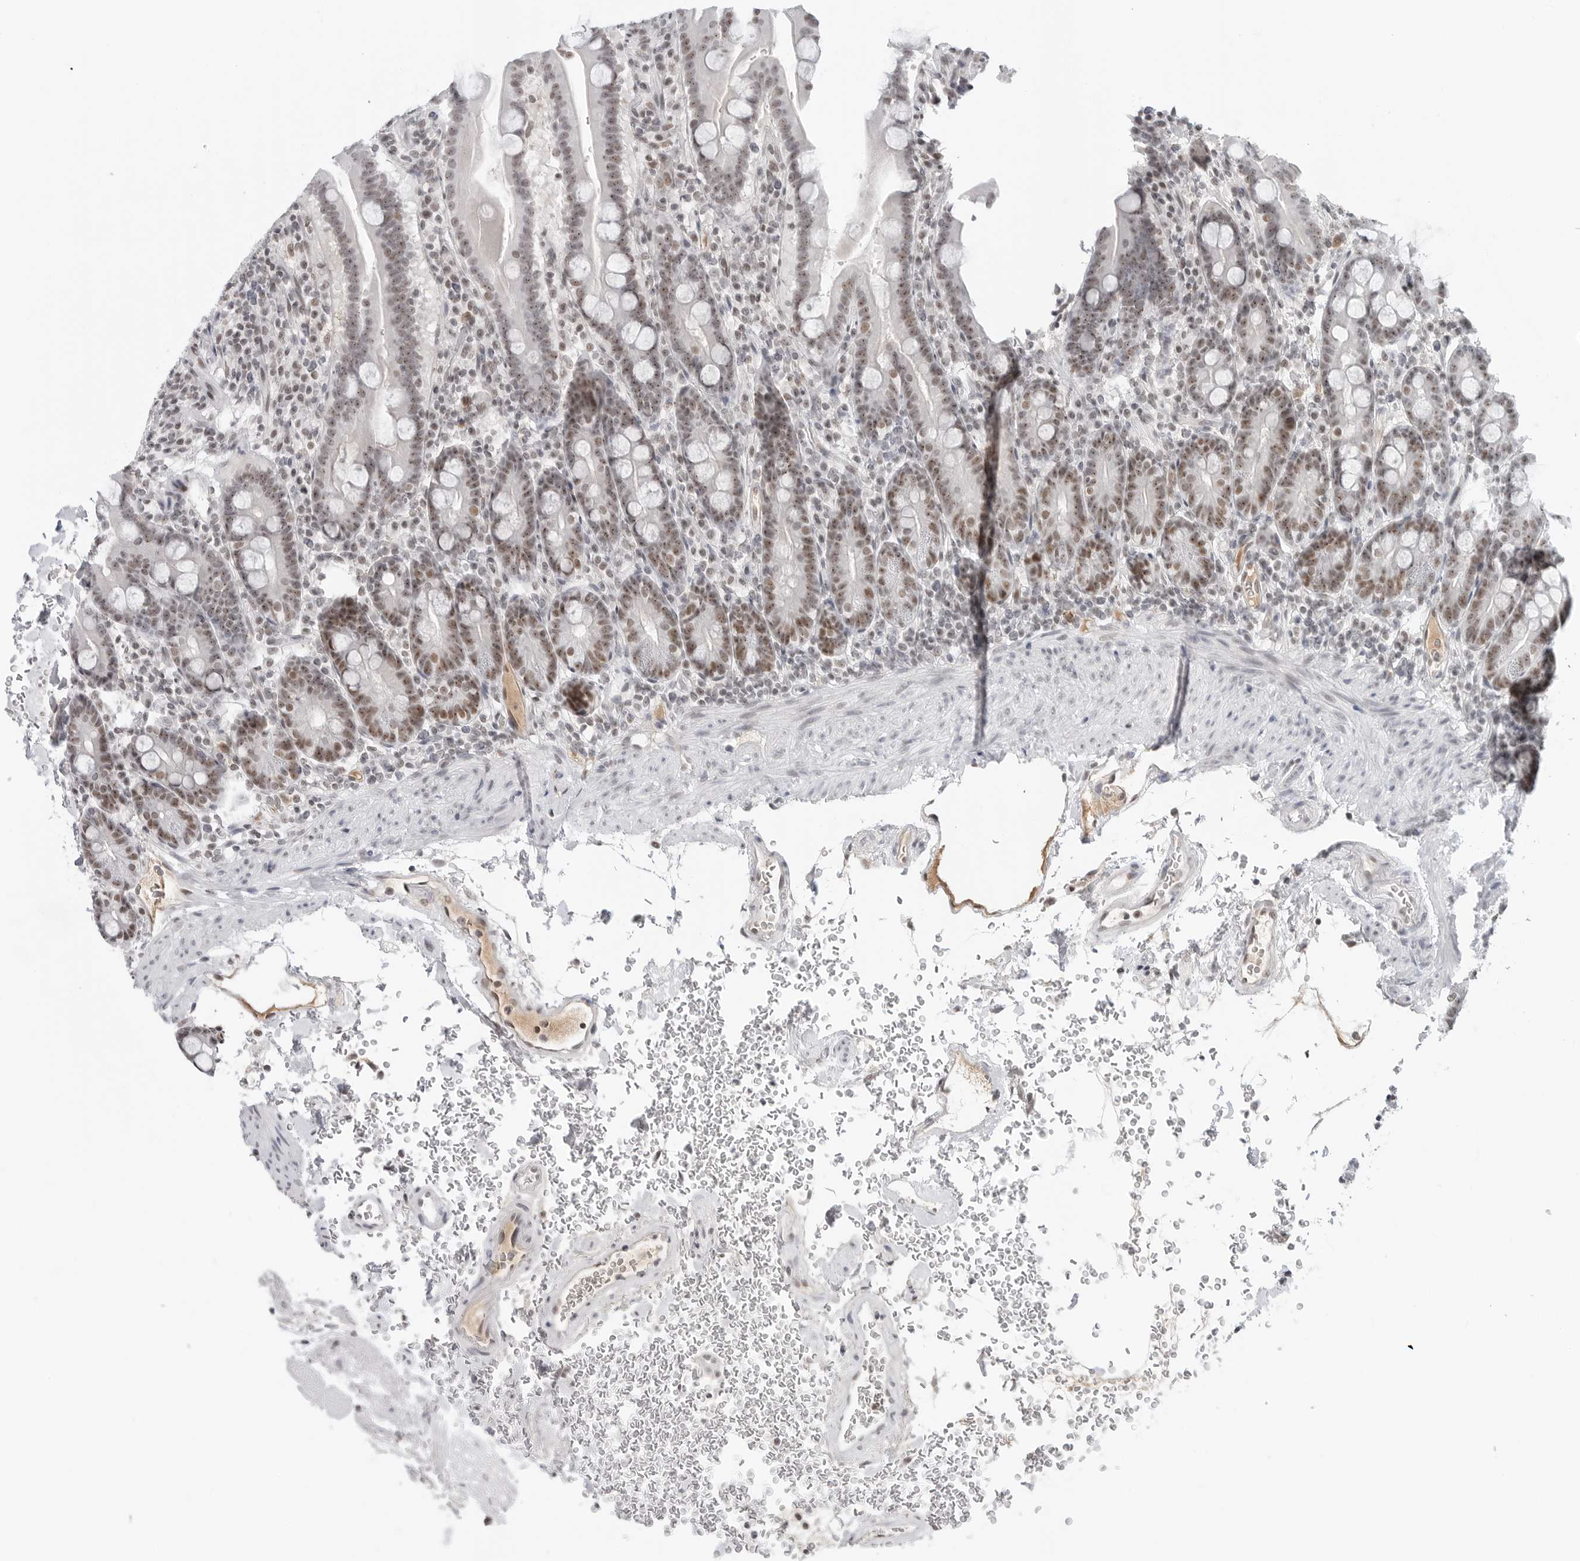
{"staining": {"intensity": "moderate", "quantity": "25%-75%", "location": "nuclear"}, "tissue": "duodenum", "cell_type": "Glandular cells", "image_type": "normal", "snomed": [{"axis": "morphology", "description": "Normal tissue, NOS"}, {"axis": "topography", "description": "Duodenum"}], "caption": "An image showing moderate nuclear staining in about 25%-75% of glandular cells in benign duodenum, as visualized by brown immunohistochemical staining.", "gene": "WRAP53", "patient": {"sex": "male", "age": 54}}